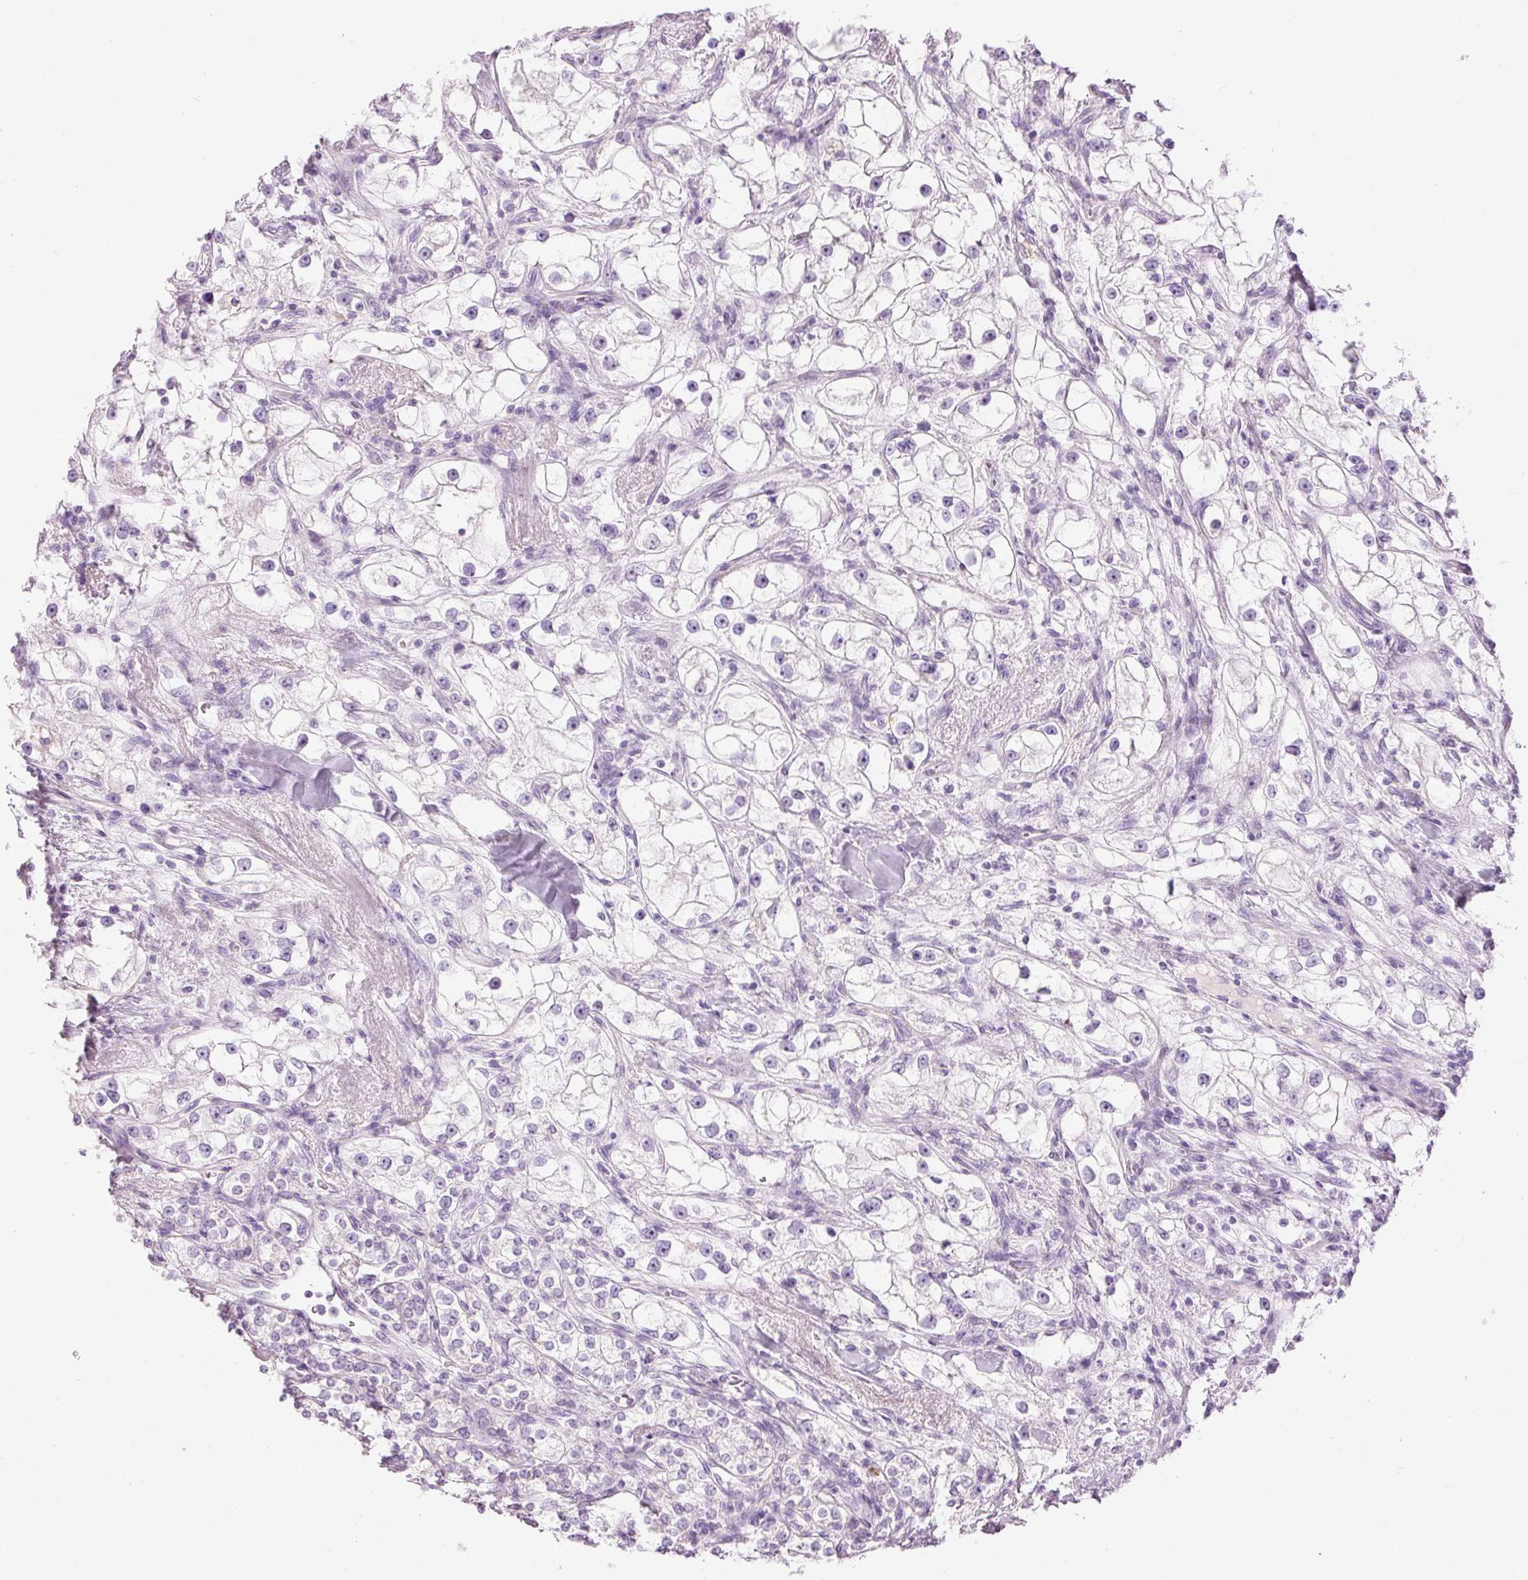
{"staining": {"intensity": "negative", "quantity": "none", "location": "none"}, "tissue": "renal cancer", "cell_type": "Tumor cells", "image_type": "cancer", "snomed": [{"axis": "morphology", "description": "Adenocarcinoma, NOS"}, {"axis": "topography", "description": "Kidney"}], "caption": "There is no significant positivity in tumor cells of adenocarcinoma (renal).", "gene": "CARD16", "patient": {"sex": "male", "age": 77}}